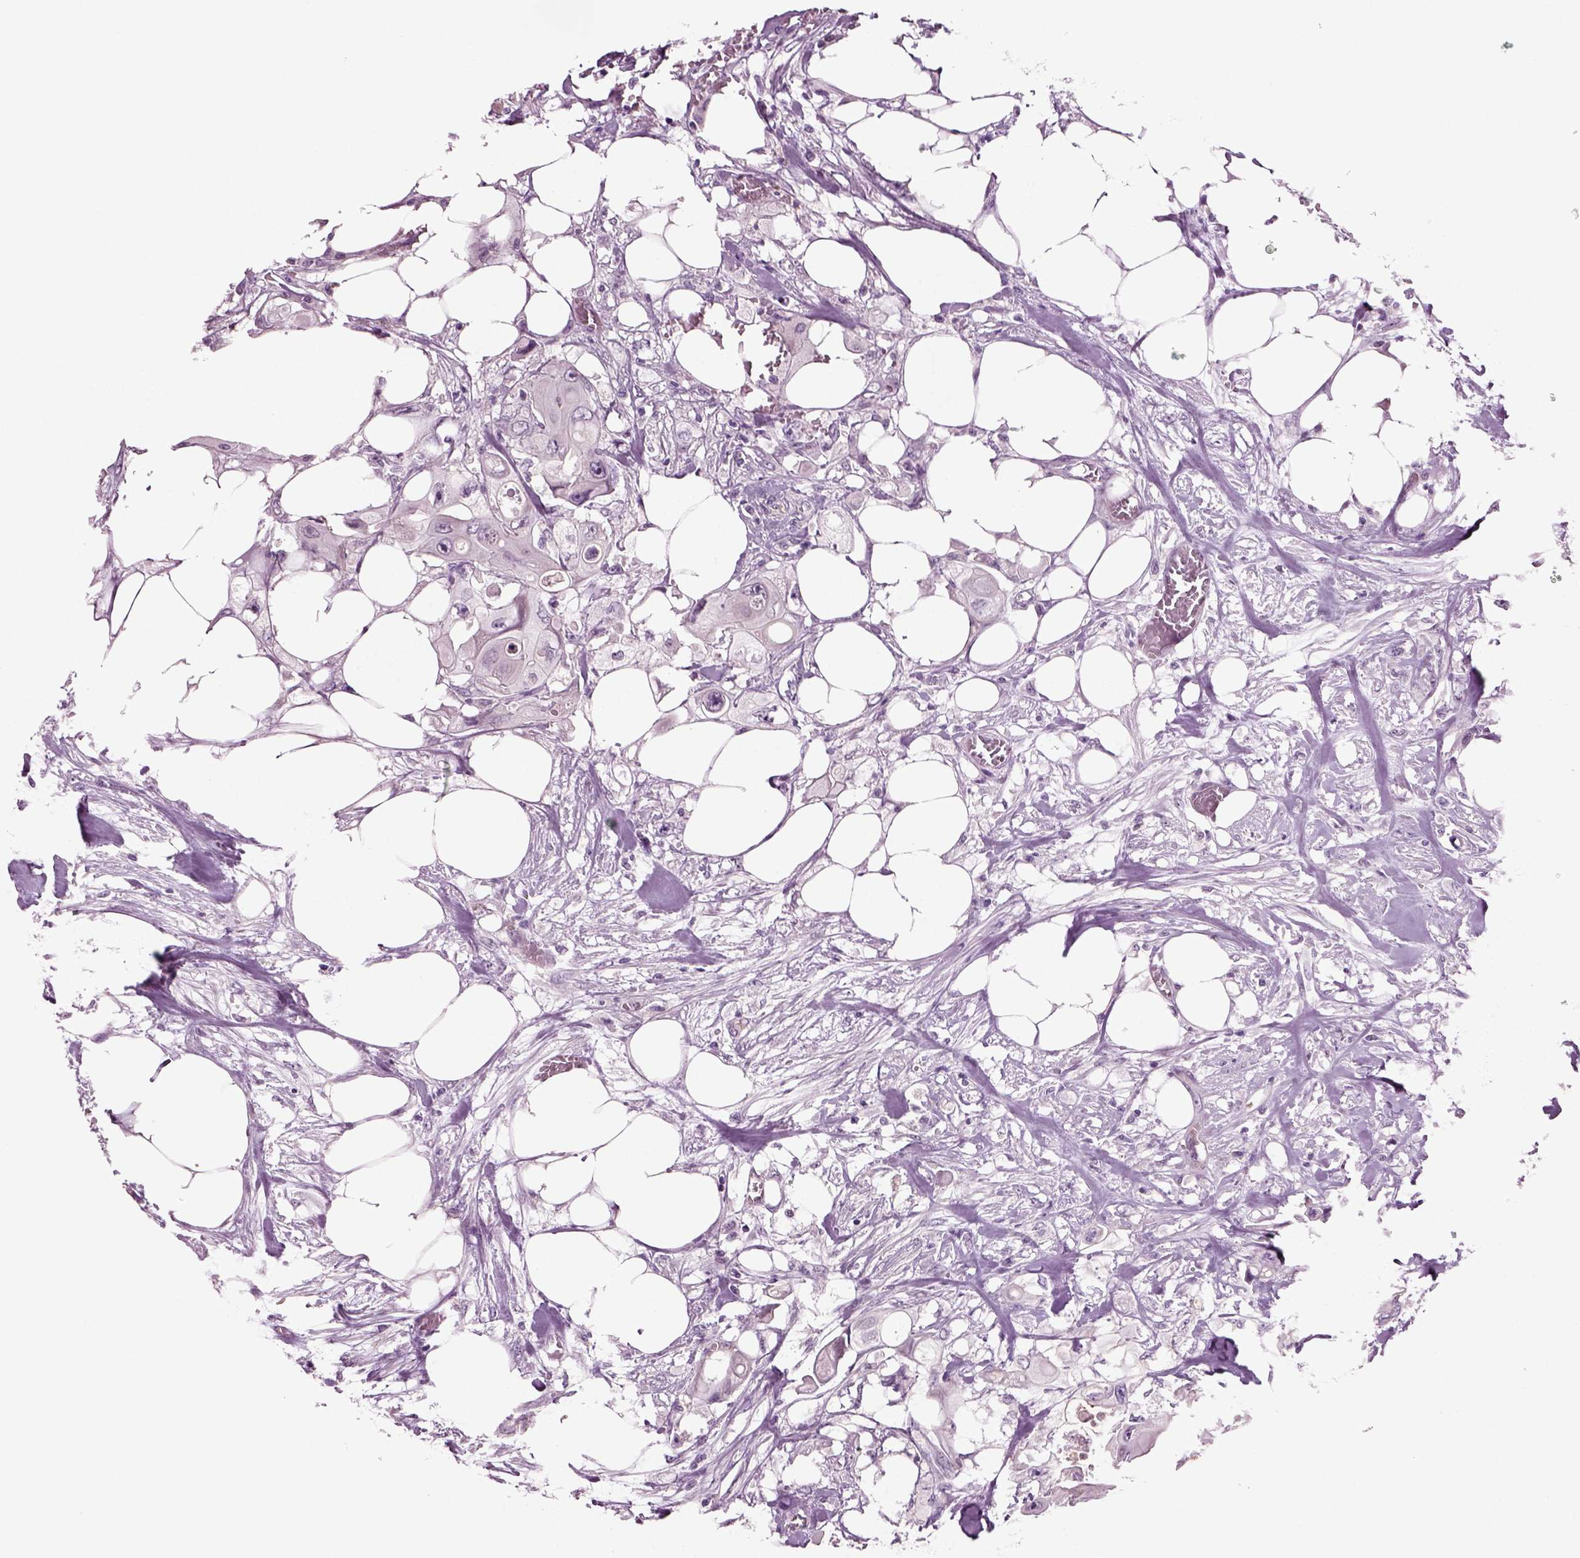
{"staining": {"intensity": "negative", "quantity": "none", "location": "none"}, "tissue": "colorectal cancer", "cell_type": "Tumor cells", "image_type": "cancer", "snomed": [{"axis": "morphology", "description": "Adenocarcinoma, NOS"}, {"axis": "topography", "description": "Rectum"}], "caption": "Immunohistochemistry (IHC) micrograph of neoplastic tissue: human colorectal cancer (adenocarcinoma) stained with DAB reveals no significant protein positivity in tumor cells.", "gene": "COL9A2", "patient": {"sex": "male", "age": 63}}